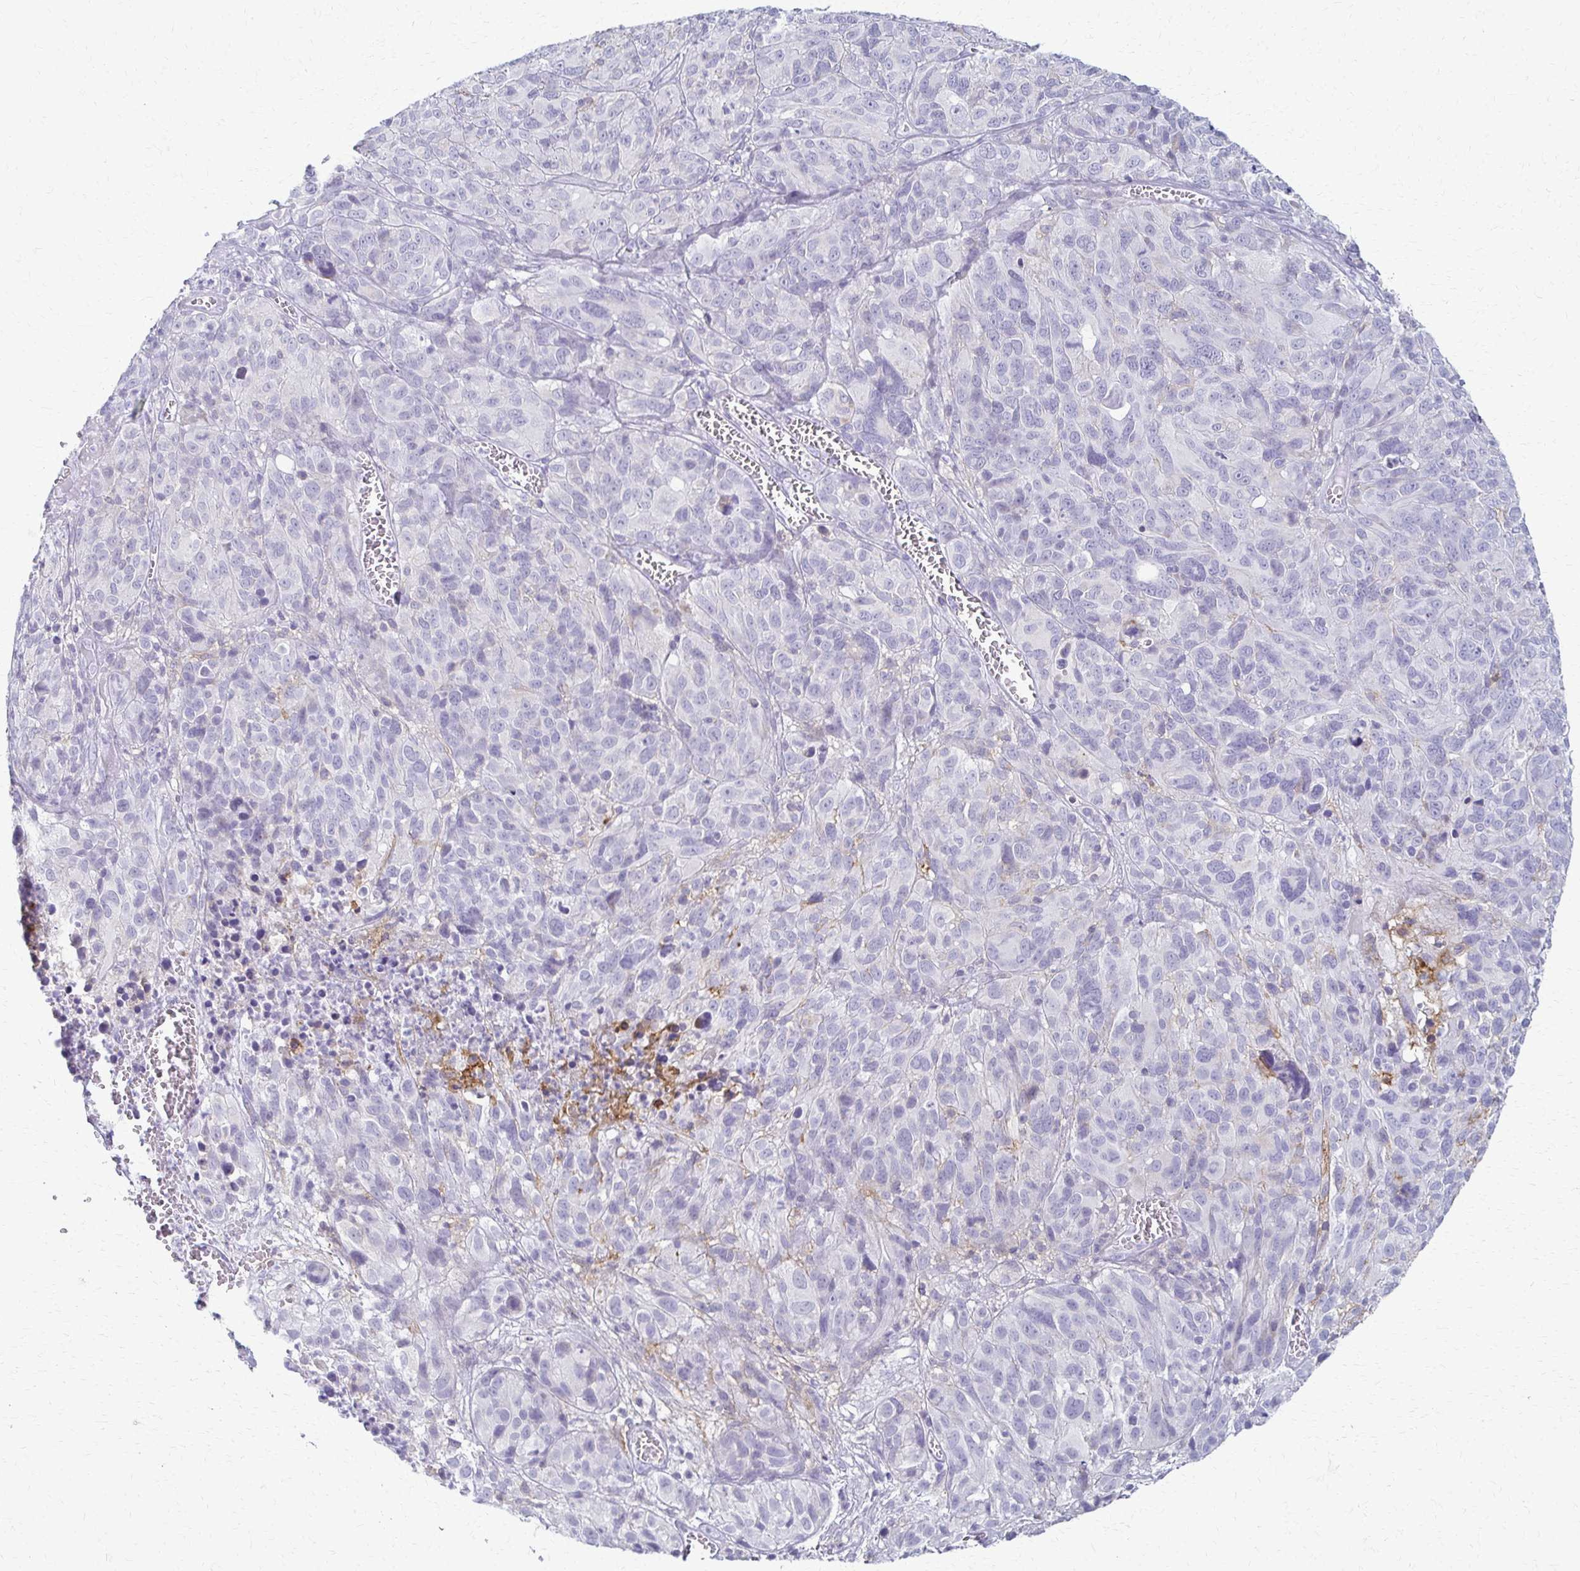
{"staining": {"intensity": "negative", "quantity": "none", "location": "none"}, "tissue": "melanoma", "cell_type": "Tumor cells", "image_type": "cancer", "snomed": [{"axis": "morphology", "description": "Malignant melanoma, NOS"}, {"axis": "topography", "description": "Skin"}], "caption": "Immunohistochemistry (IHC) histopathology image of human malignant melanoma stained for a protein (brown), which exhibits no expression in tumor cells.", "gene": "FCGR2B", "patient": {"sex": "male", "age": 51}}